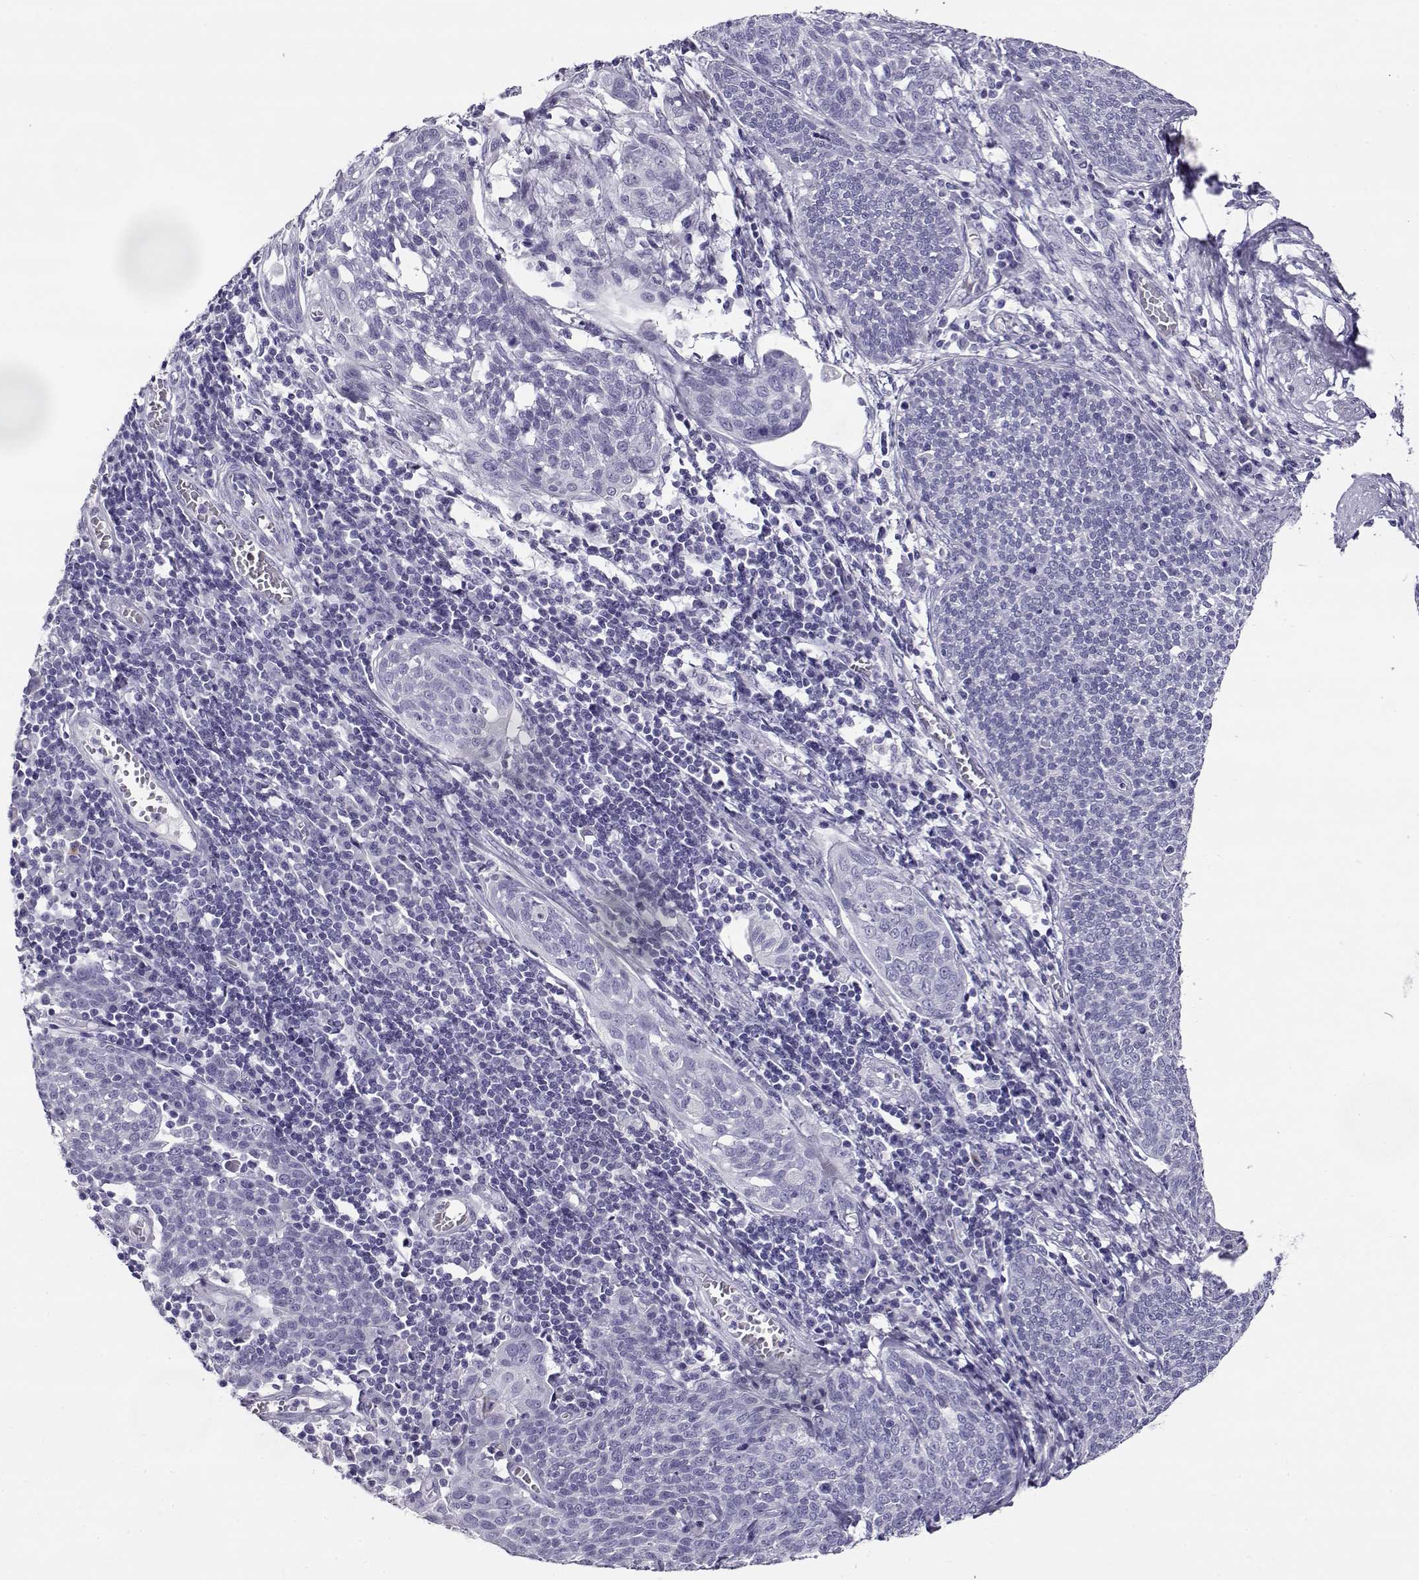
{"staining": {"intensity": "negative", "quantity": "none", "location": "none"}, "tissue": "cervical cancer", "cell_type": "Tumor cells", "image_type": "cancer", "snomed": [{"axis": "morphology", "description": "Squamous cell carcinoma, NOS"}, {"axis": "topography", "description": "Cervix"}], "caption": "This is an immunohistochemistry image of human squamous cell carcinoma (cervical). There is no expression in tumor cells.", "gene": "CABS1", "patient": {"sex": "female", "age": 34}}